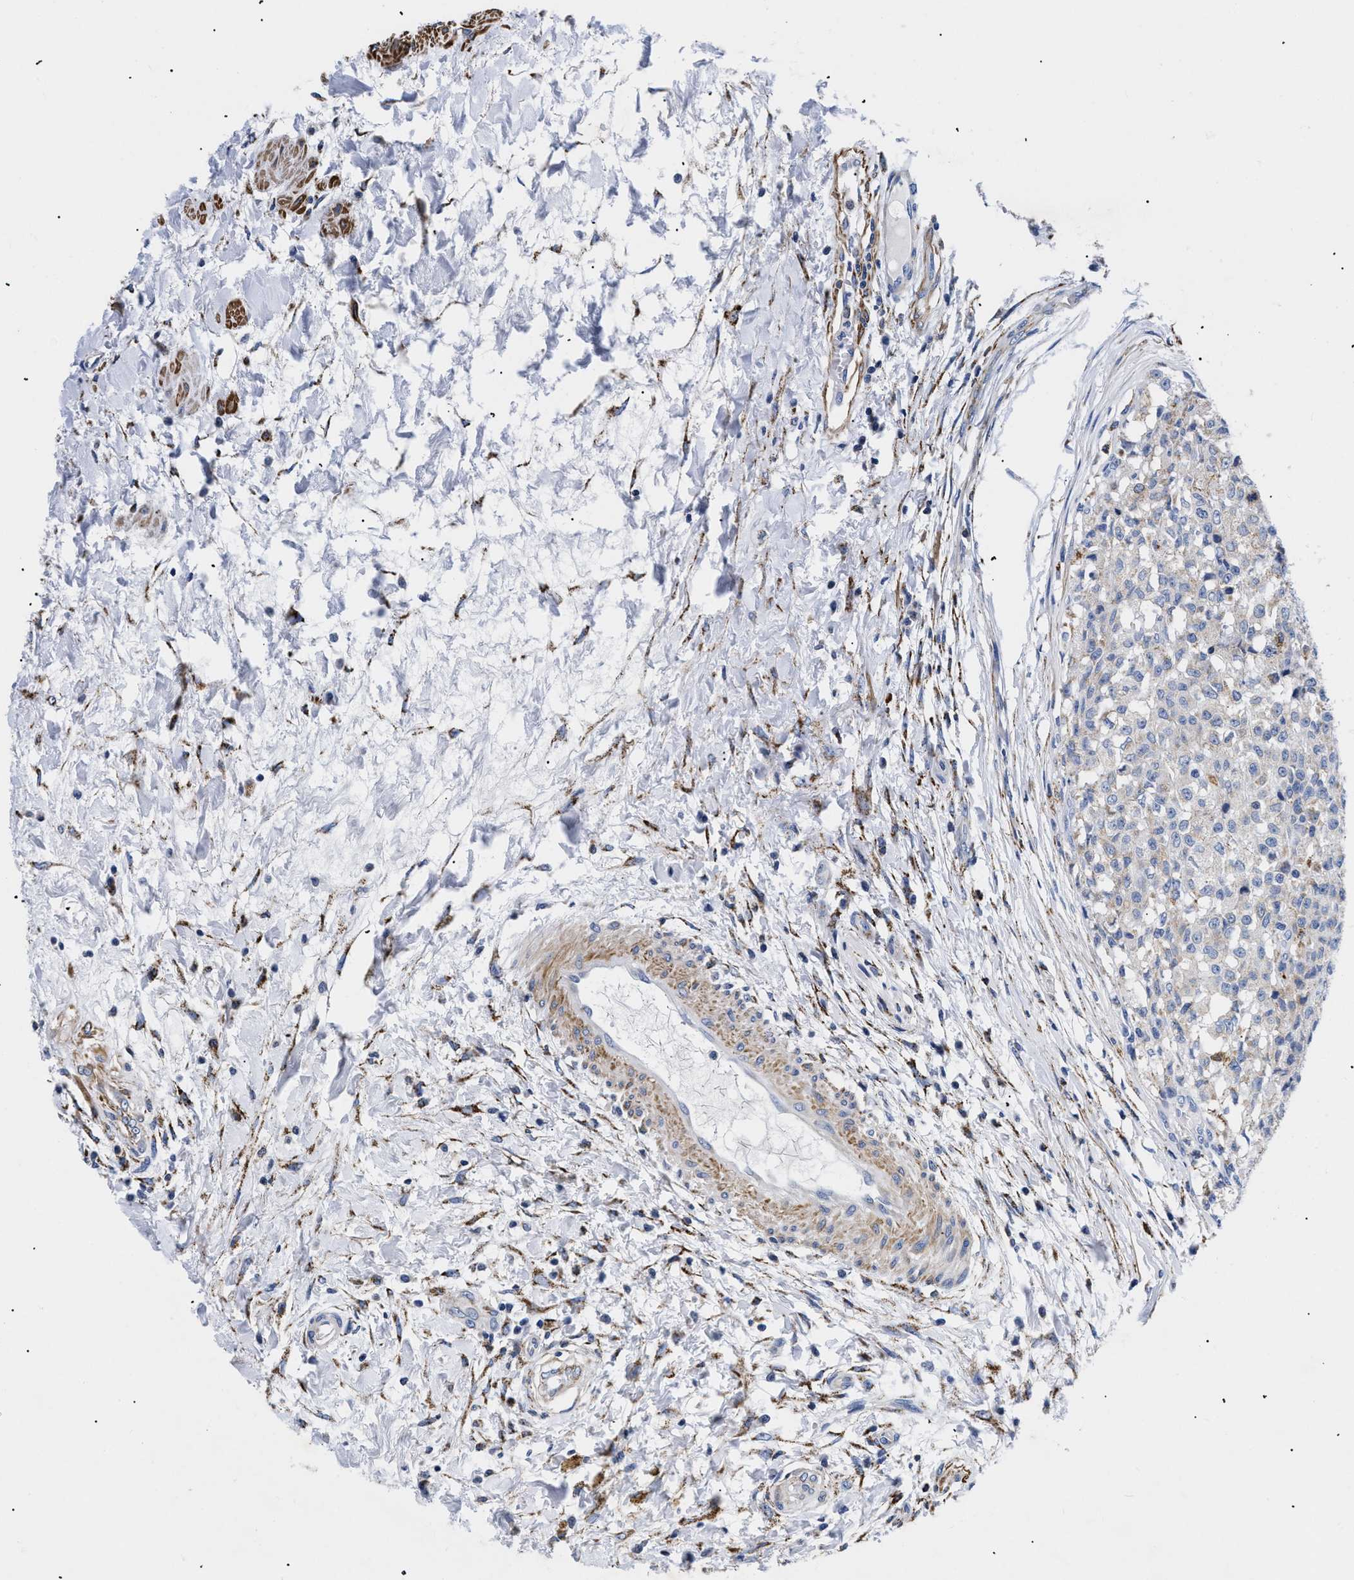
{"staining": {"intensity": "weak", "quantity": "<25%", "location": "cytoplasmic/membranous"}, "tissue": "testis cancer", "cell_type": "Tumor cells", "image_type": "cancer", "snomed": [{"axis": "morphology", "description": "Seminoma, NOS"}, {"axis": "topography", "description": "Testis"}], "caption": "A high-resolution photomicrograph shows IHC staining of testis cancer (seminoma), which demonstrates no significant expression in tumor cells. (Brightfield microscopy of DAB immunohistochemistry (IHC) at high magnification).", "gene": "GPR149", "patient": {"sex": "male", "age": 59}}